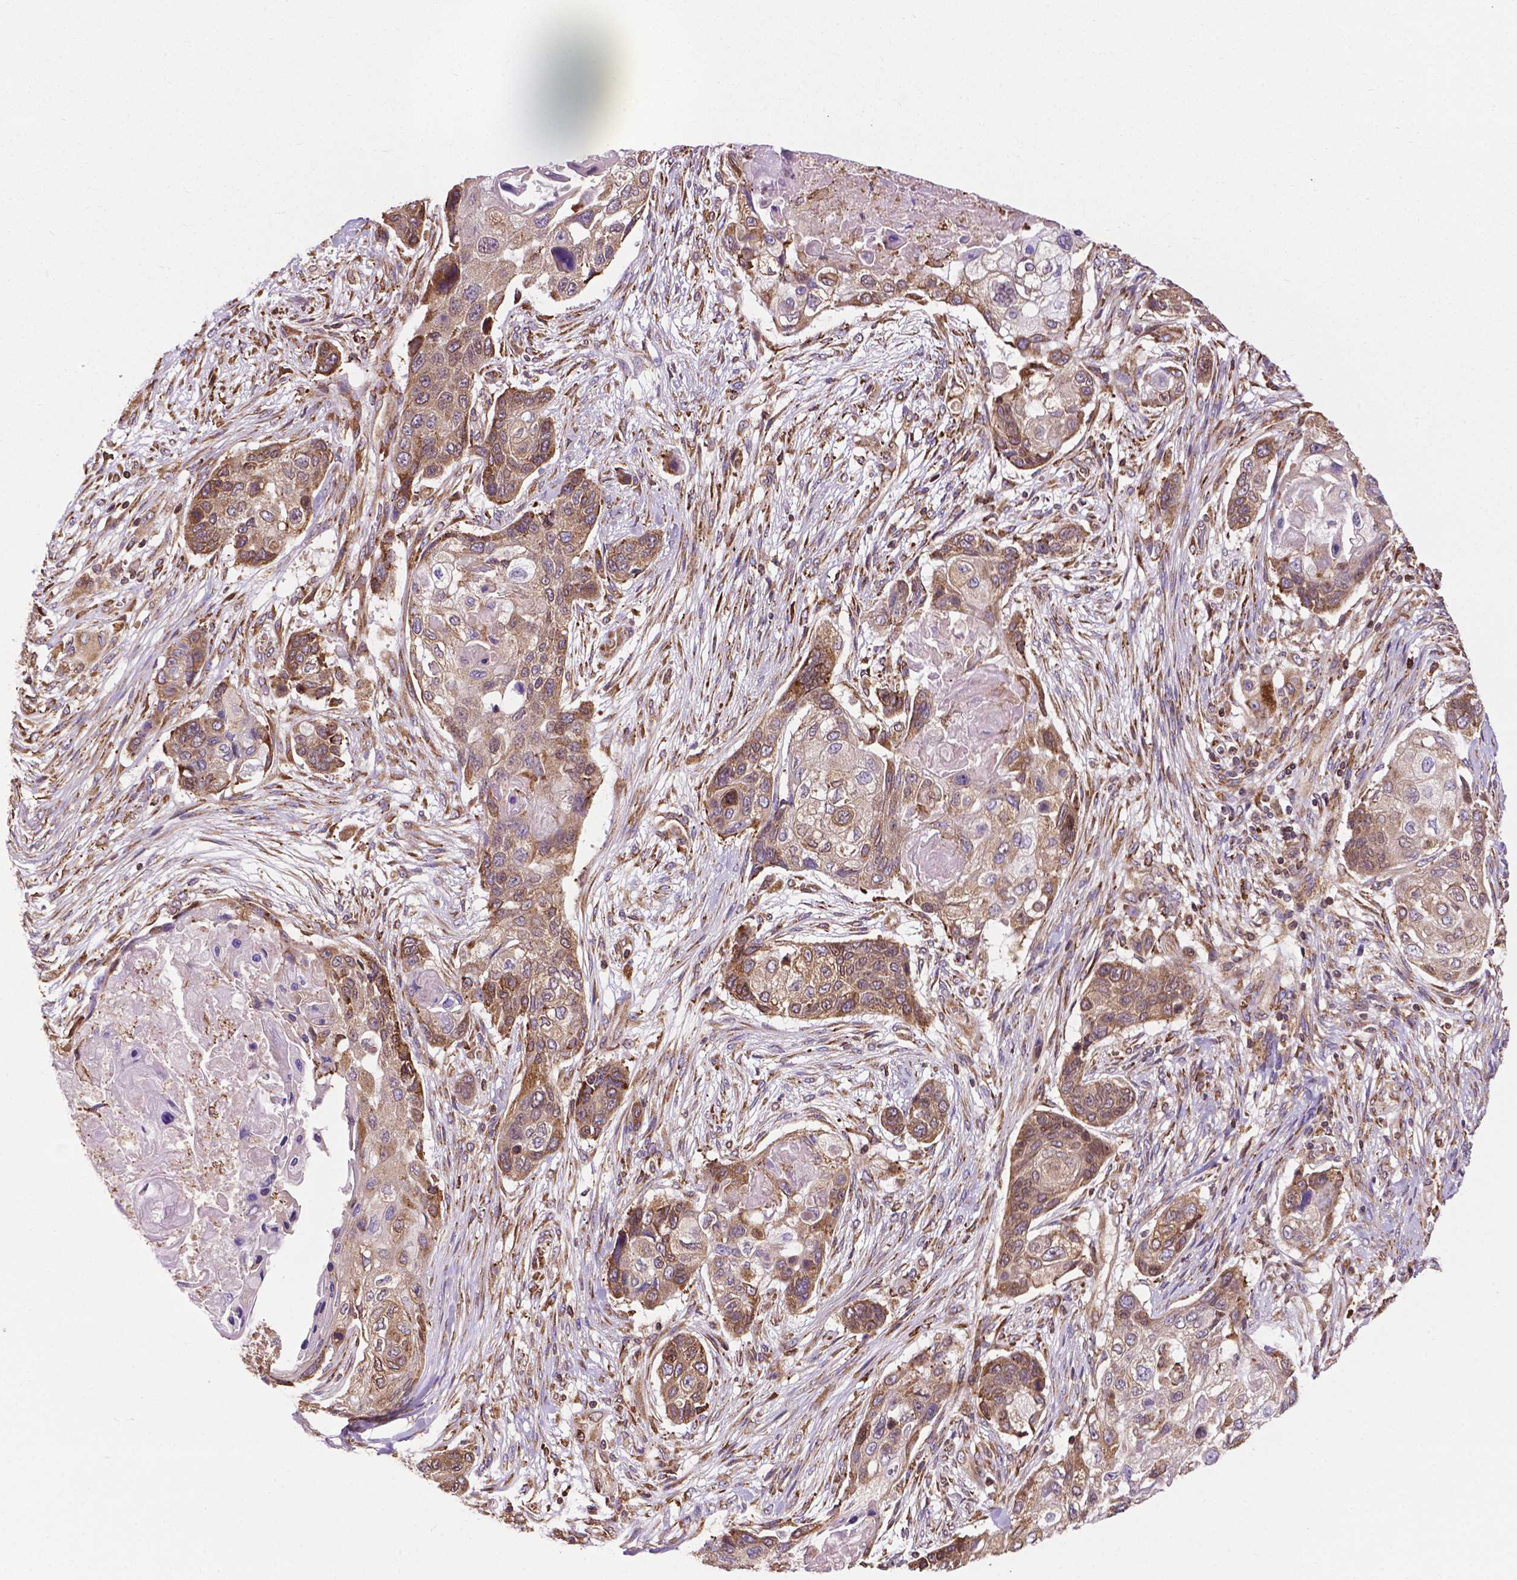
{"staining": {"intensity": "weak", "quantity": "25%-75%", "location": "cytoplasmic/membranous"}, "tissue": "lung cancer", "cell_type": "Tumor cells", "image_type": "cancer", "snomed": [{"axis": "morphology", "description": "Squamous cell carcinoma, NOS"}, {"axis": "topography", "description": "Lung"}], "caption": "A brown stain highlights weak cytoplasmic/membranous positivity of a protein in human lung squamous cell carcinoma tumor cells. The protein of interest is stained brown, and the nuclei are stained in blue (DAB (3,3'-diaminobenzidine) IHC with brightfield microscopy, high magnification).", "gene": "GANAB", "patient": {"sex": "male", "age": 69}}